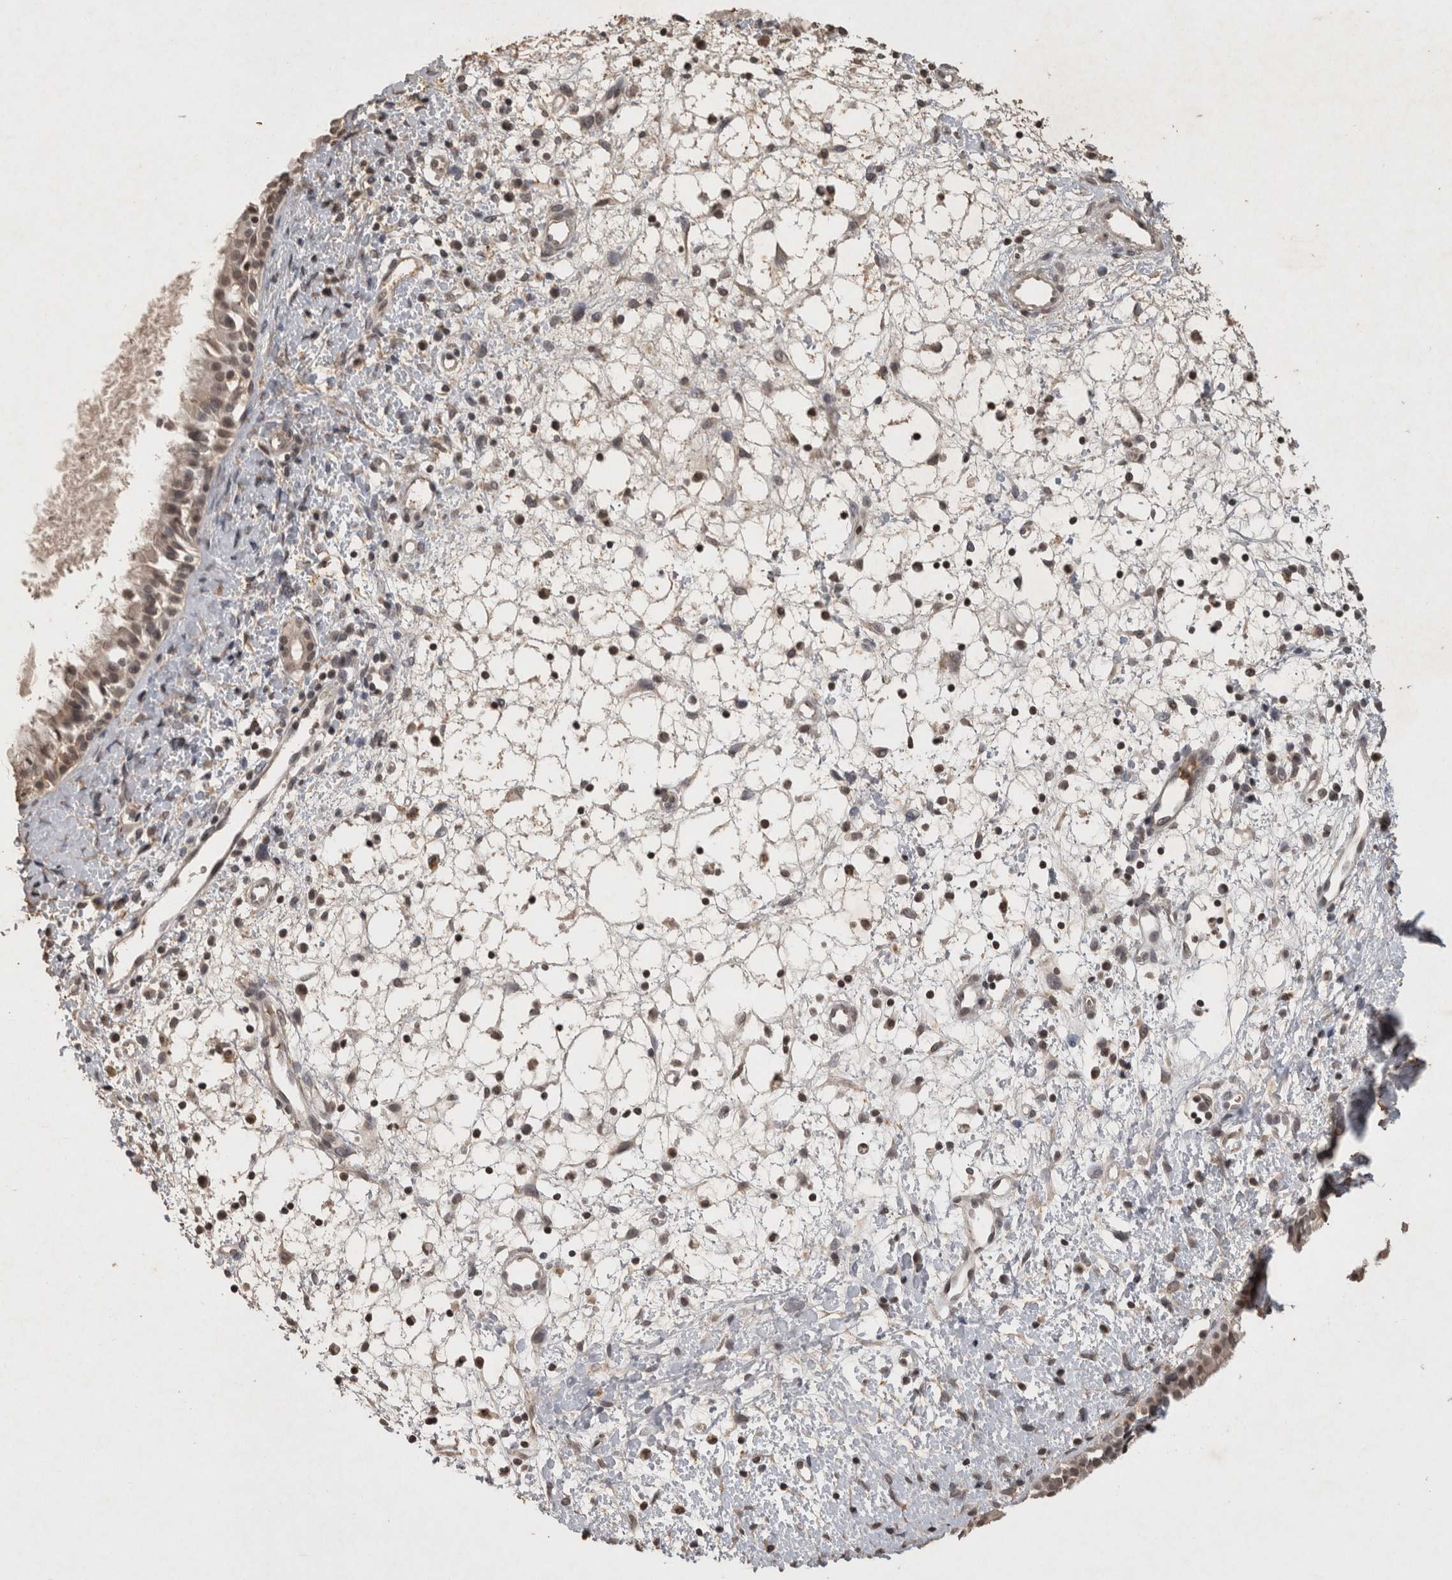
{"staining": {"intensity": "moderate", "quantity": "25%-75%", "location": "cytoplasmic/membranous,nuclear"}, "tissue": "nasopharynx", "cell_type": "Respiratory epithelial cells", "image_type": "normal", "snomed": [{"axis": "morphology", "description": "Normal tissue, NOS"}, {"axis": "topography", "description": "Nasopharynx"}], "caption": "Immunohistochemistry image of normal nasopharynx: human nasopharynx stained using immunohistochemistry displays medium levels of moderate protein expression localized specifically in the cytoplasmic/membranous,nuclear of respiratory epithelial cells, appearing as a cytoplasmic/membranous,nuclear brown color.", "gene": "HRK", "patient": {"sex": "male", "age": 22}}